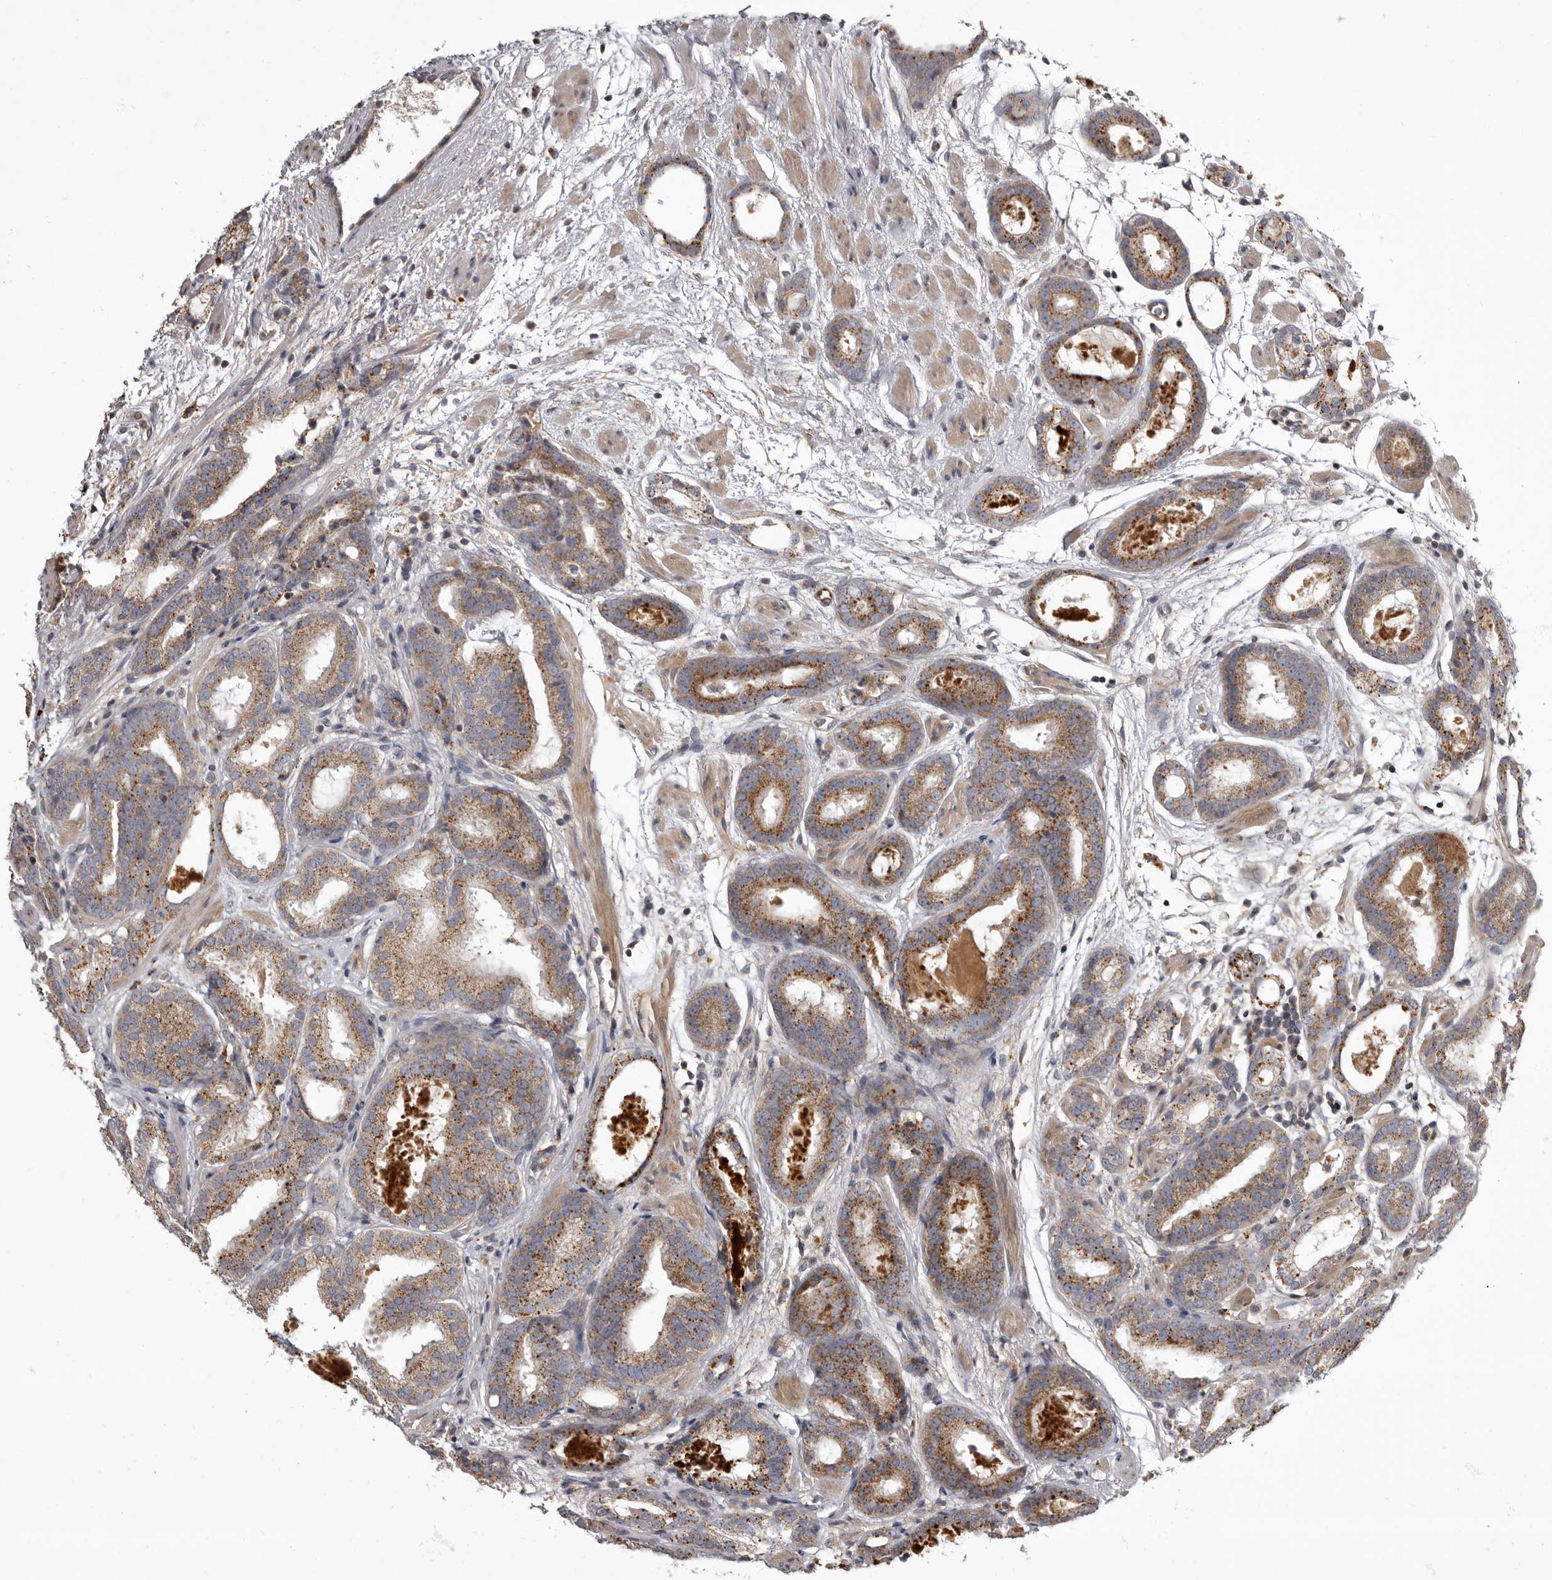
{"staining": {"intensity": "moderate", "quantity": ">75%", "location": "cytoplasmic/membranous"}, "tissue": "prostate cancer", "cell_type": "Tumor cells", "image_type": "cancer", "snomed": [{"axis": "morphology", "description": "Adenocarcinoma, Low grade"}, {"axis": "topography", "description": "Prostate"}], "caption": "Brown immunohistochemical staining in adenocarcinoma (low-grade) (prostate) displays moderate cytoplasmic/membranous staining in approximately >75% of tumor cells.", "gene": "ADCY2", "patient": {"sex": "male", "age": 69}}